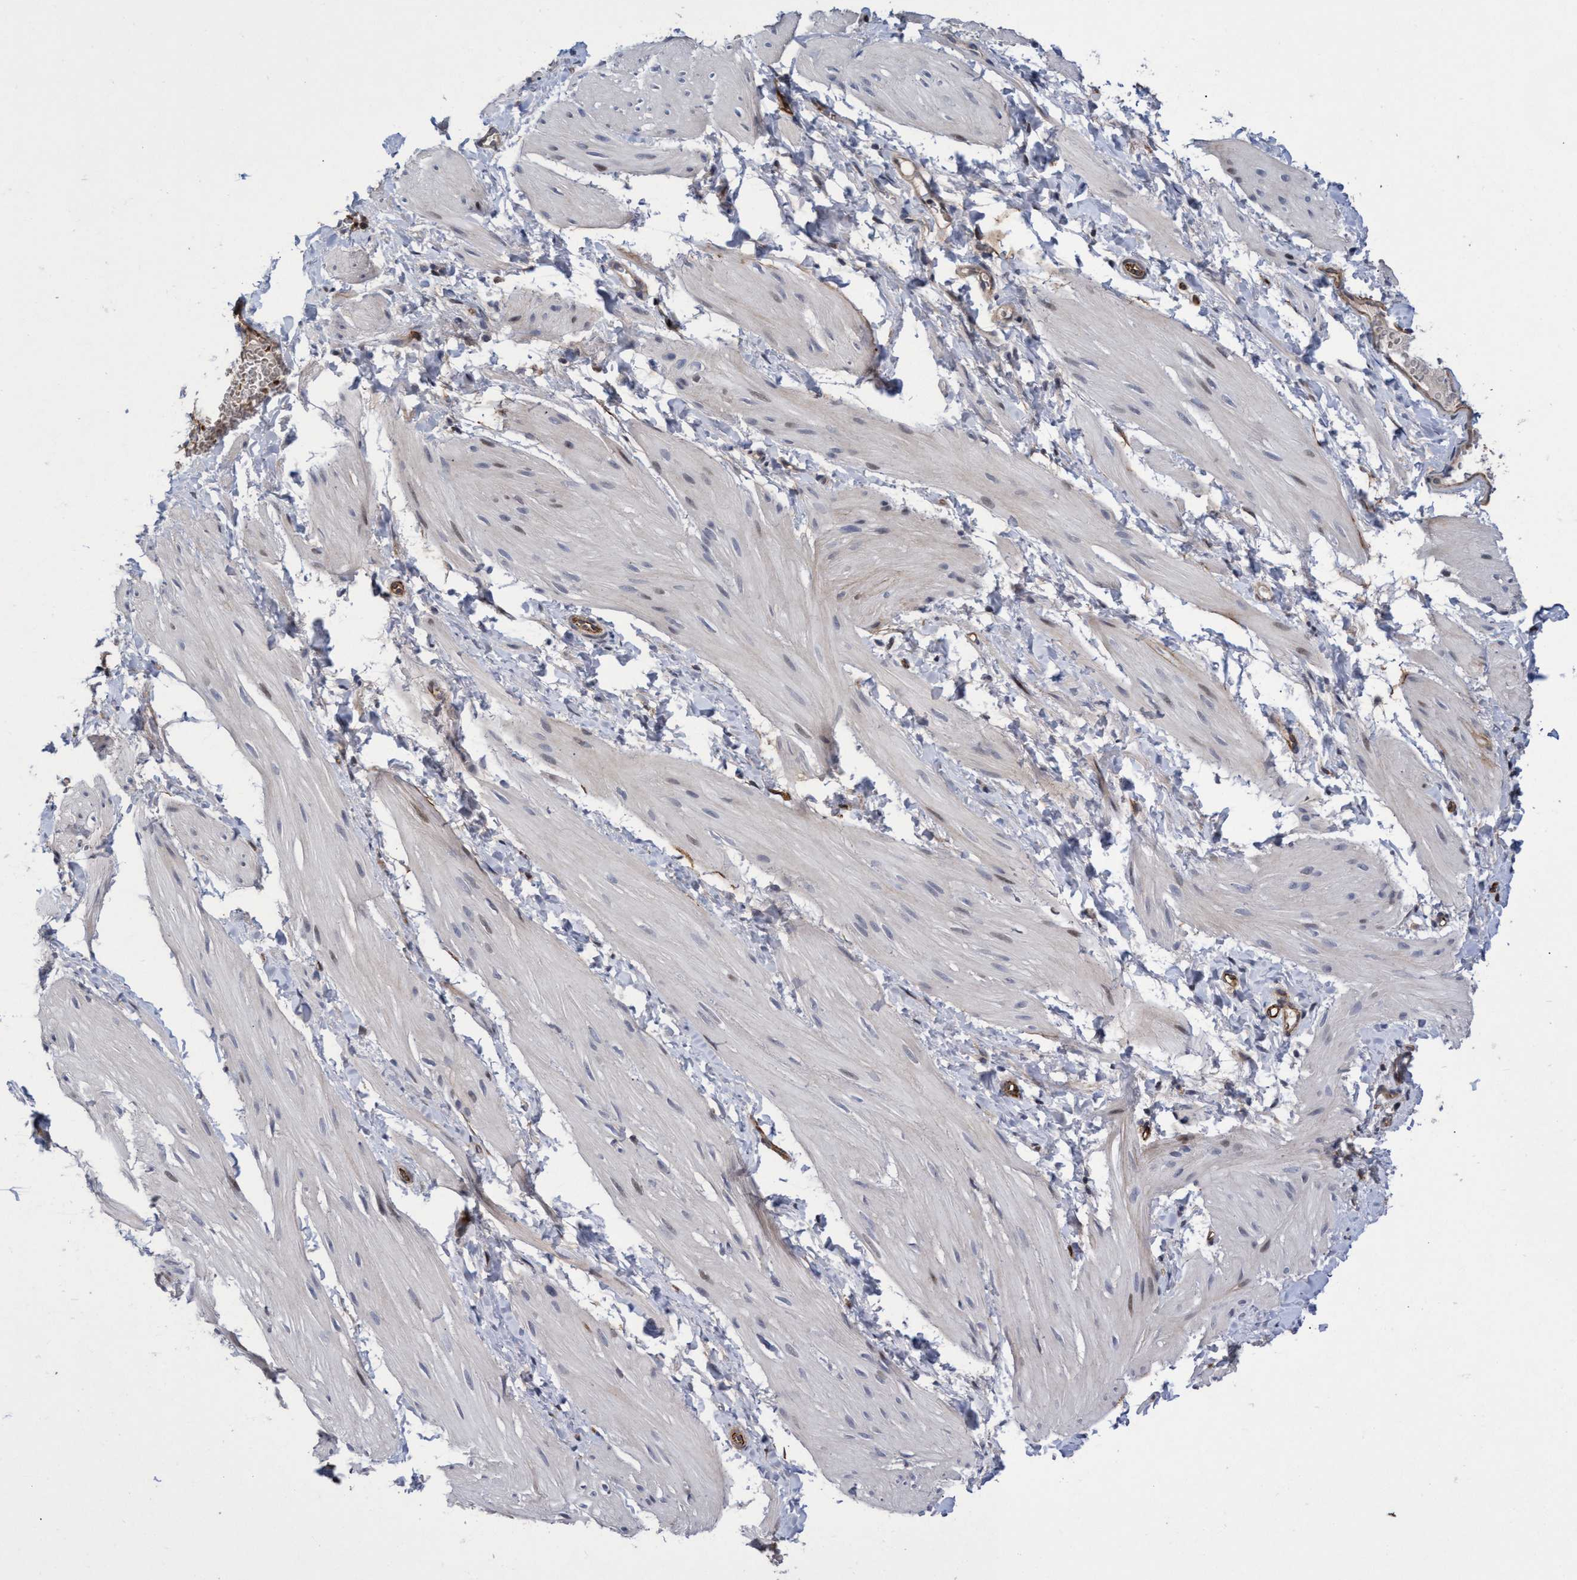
{"staining": {"intensity": "moderate", "quantity": "25%-75%", "location": "cytoplasmic/membranous"}, "tissue": "smooth muscle", "cell_type": "Smooth muscle cells", "image_type": "normal", "snomed": [{"axis": "morphology", "description": "Normal tissue, NOS"}, {"axis": "topography", "description": "Smooth muscle"}], "caption": "Protein staining of unremarkable smooth muscle shows moderate cytoplasmic/membranous positivity in about 25%-75% of smooth muscle cells. (DAB IHC, brown staining for protein, blue staining for nuclei).", "gene": "ZNF750", "patient": {"sex": "male", "age": 16}}